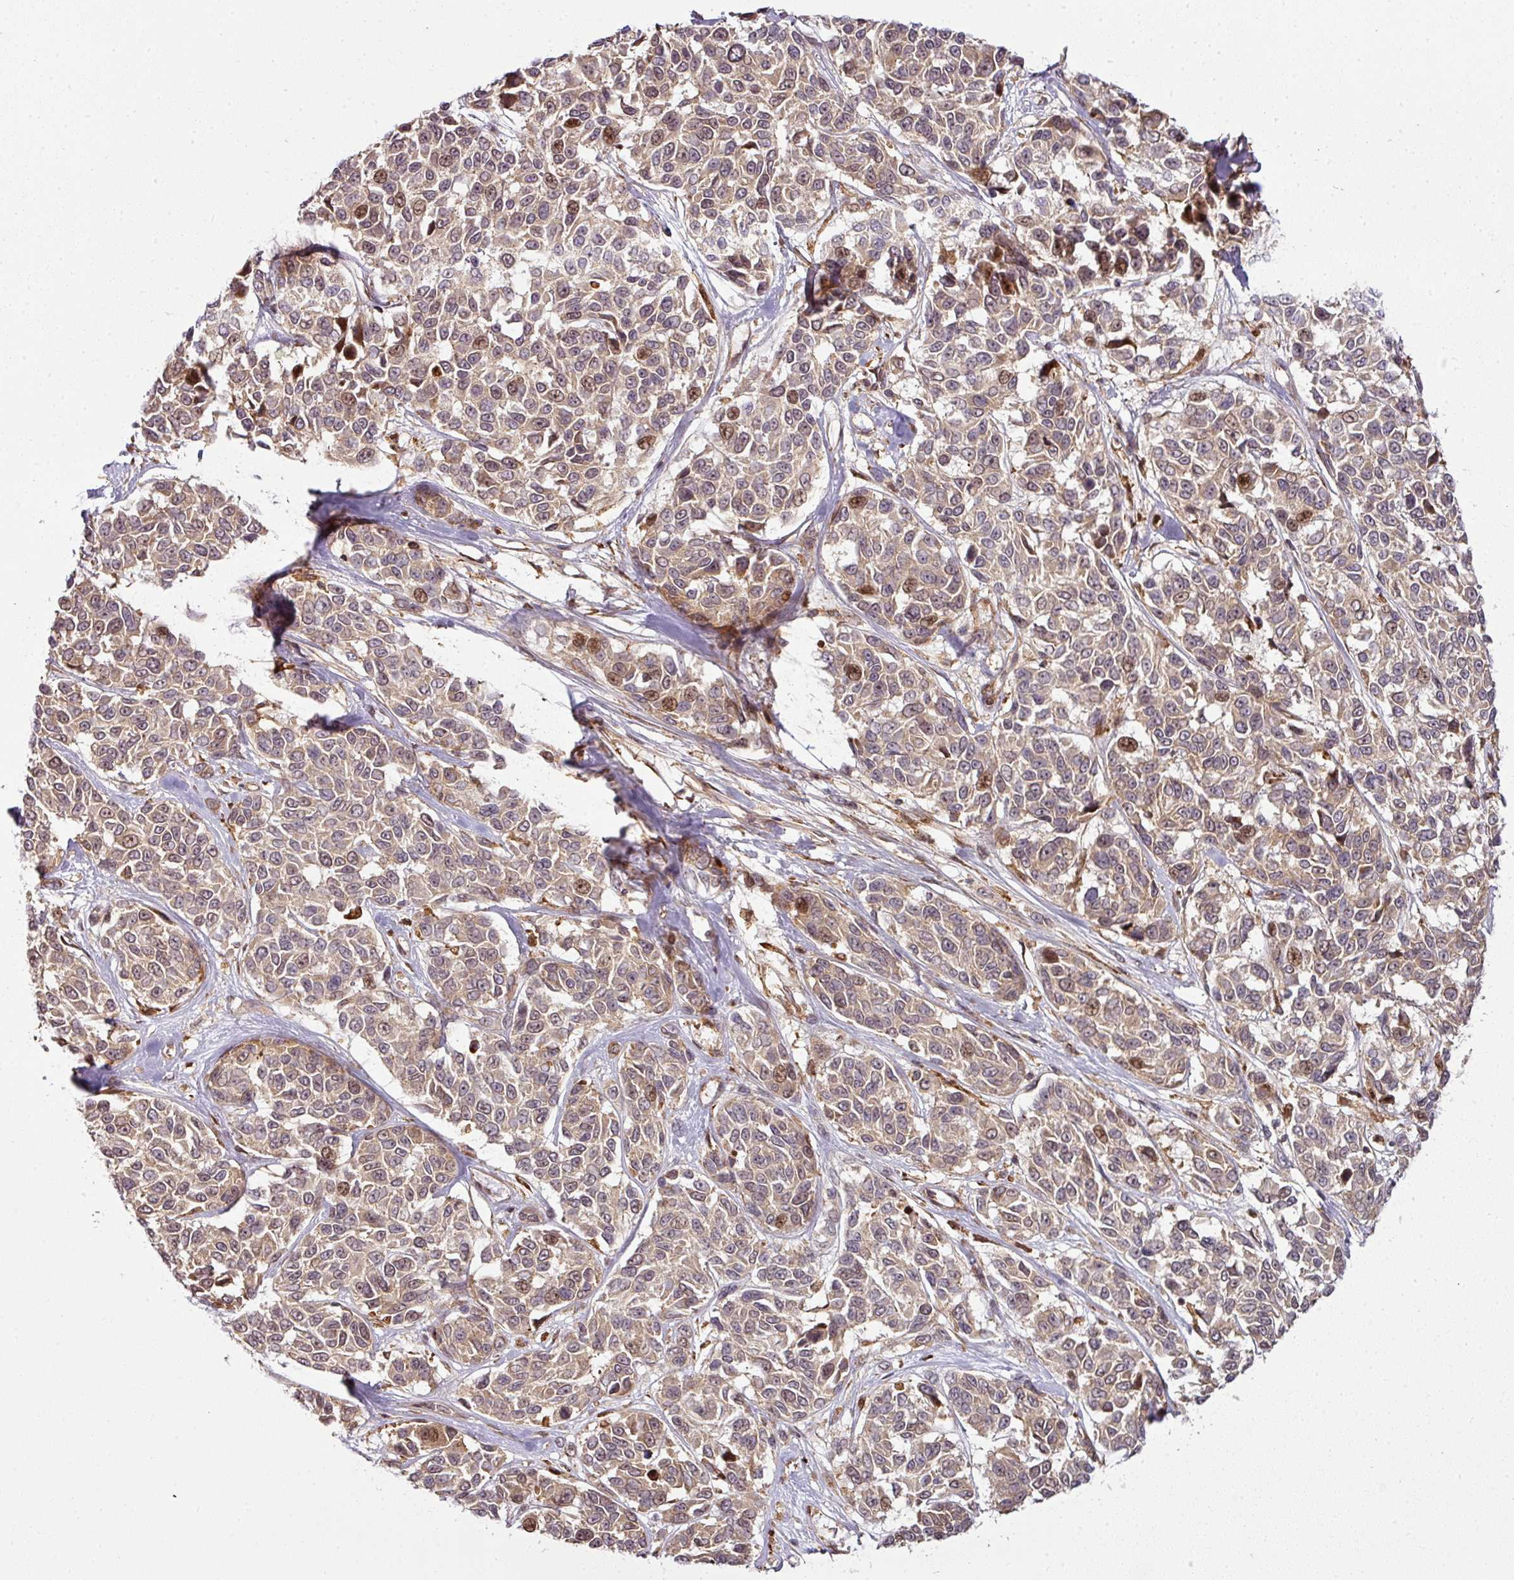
{"staining": {"intensity": "weak", "quantity": ">75%", "location": "cytoplasmic/membranous,nuclear"}, "tissue": "melanoma", "cell_type": "Tumor cells", "image_type": "cancer", "snomed": [{"axis": "morphology", "description": "Malignant melanoma, NOS"}, {"axis": "topography", "description": "Skin"}], "caption": "Melanoma was stained to show a protein in brown. There is low levels of weak cytoplasmic/membranous and nuclear positivity in approximately >75% of tumor cells.", "gene": "ATAT1", "patient": {"sex": "female", "age": 66}}